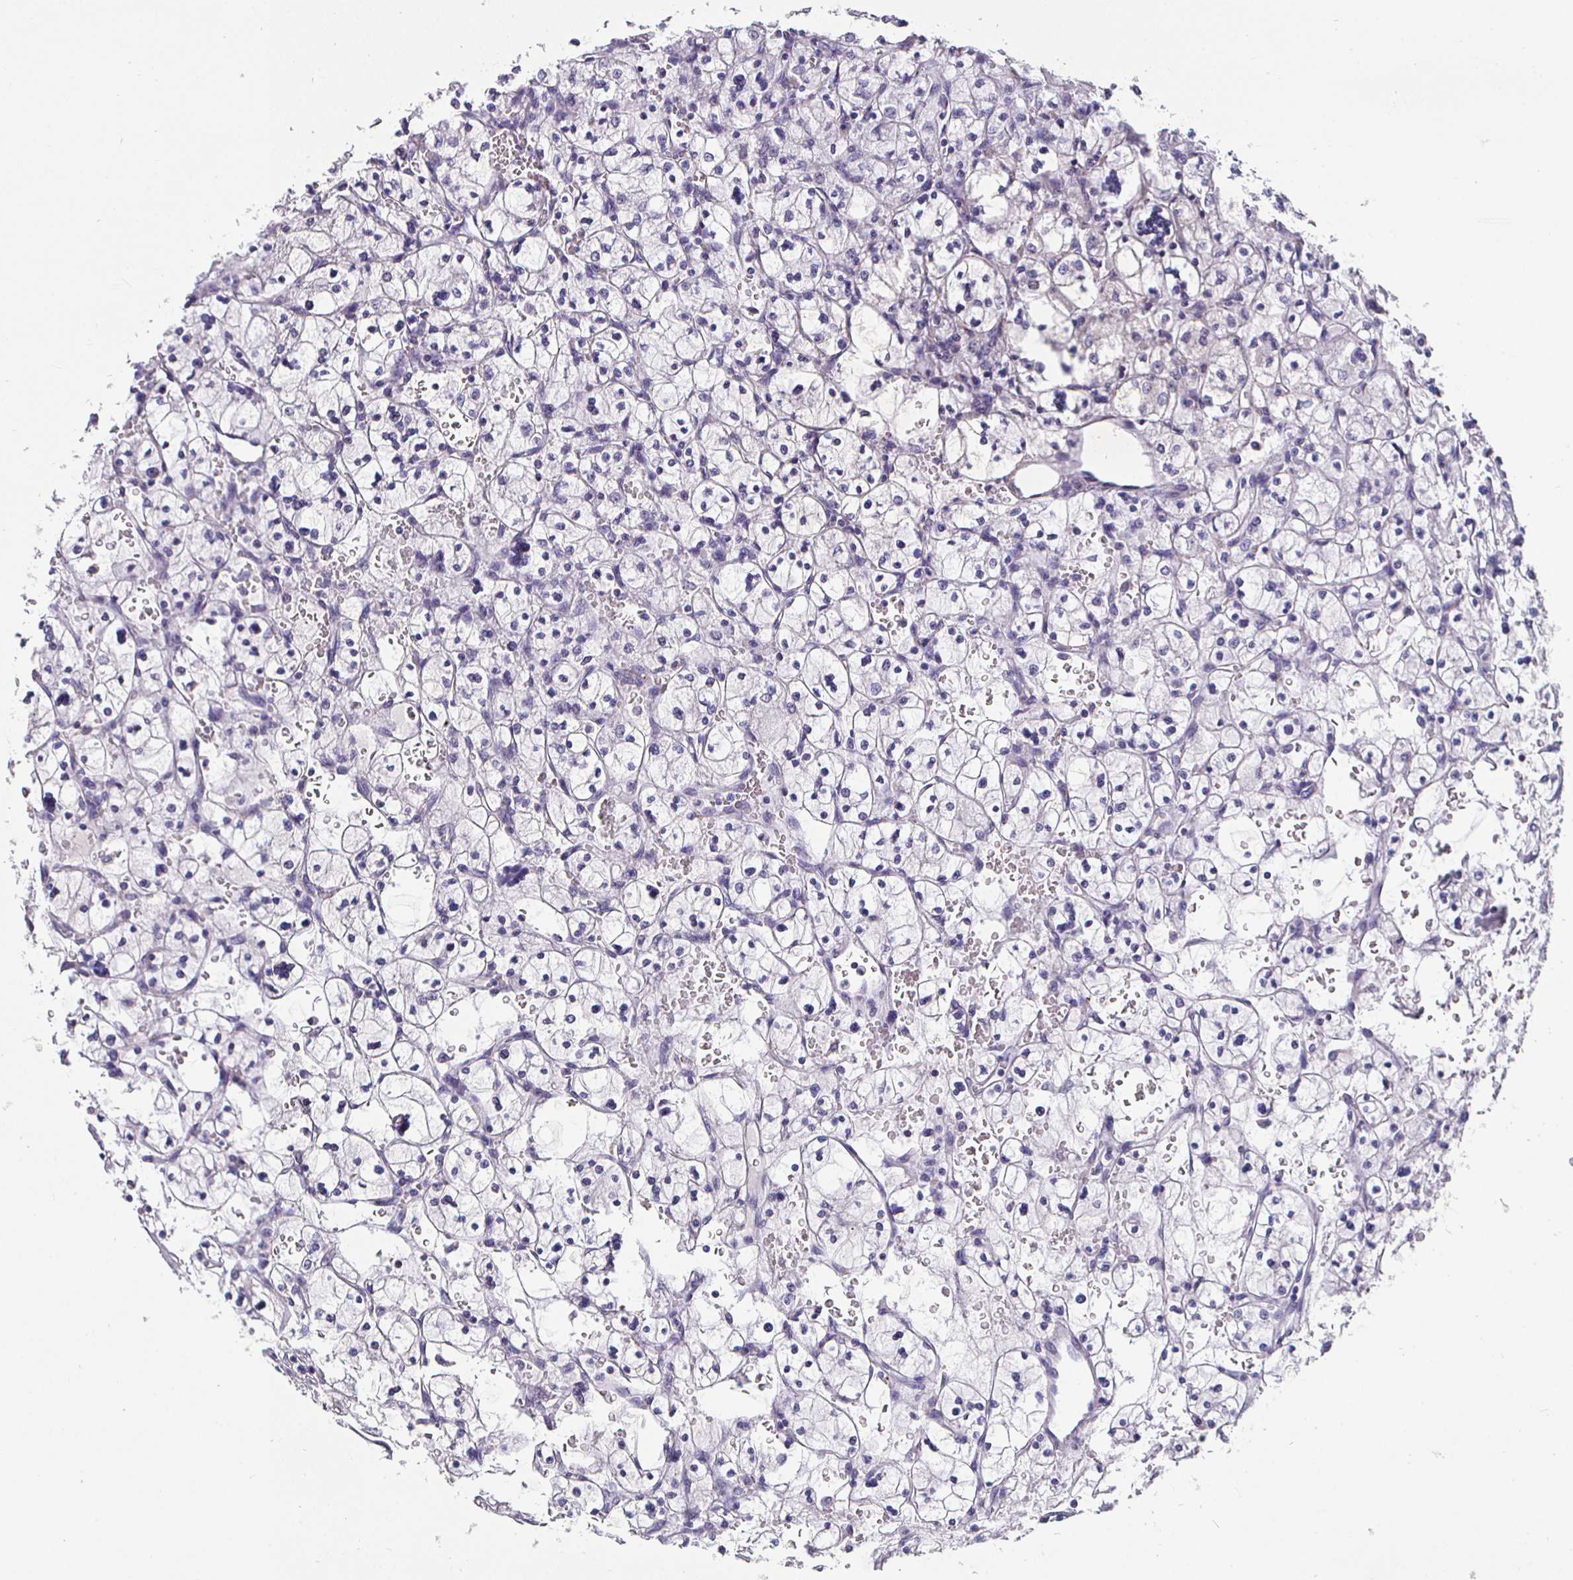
{"staining": {"intensity": "negative", "quantity": "none", "location": "none"}, "tissue": "renal cancer", "cell_type": "Tumor cells", "image_type": "cancer", "snomed": [{"axis": "morphology", "description": "Adenocarcinoma, NOS"}, {"axis": "topography", "description": "Kidney"}], "caption": "Immunohistochemistry photomicrograph of neoplastic tissue: human renal cancer (adenocarcinoma) stained with DAB displays no significant protein staining in tumor cells.", "gene": "MLH1", "patient": {"sex": "female", "age": 83}}